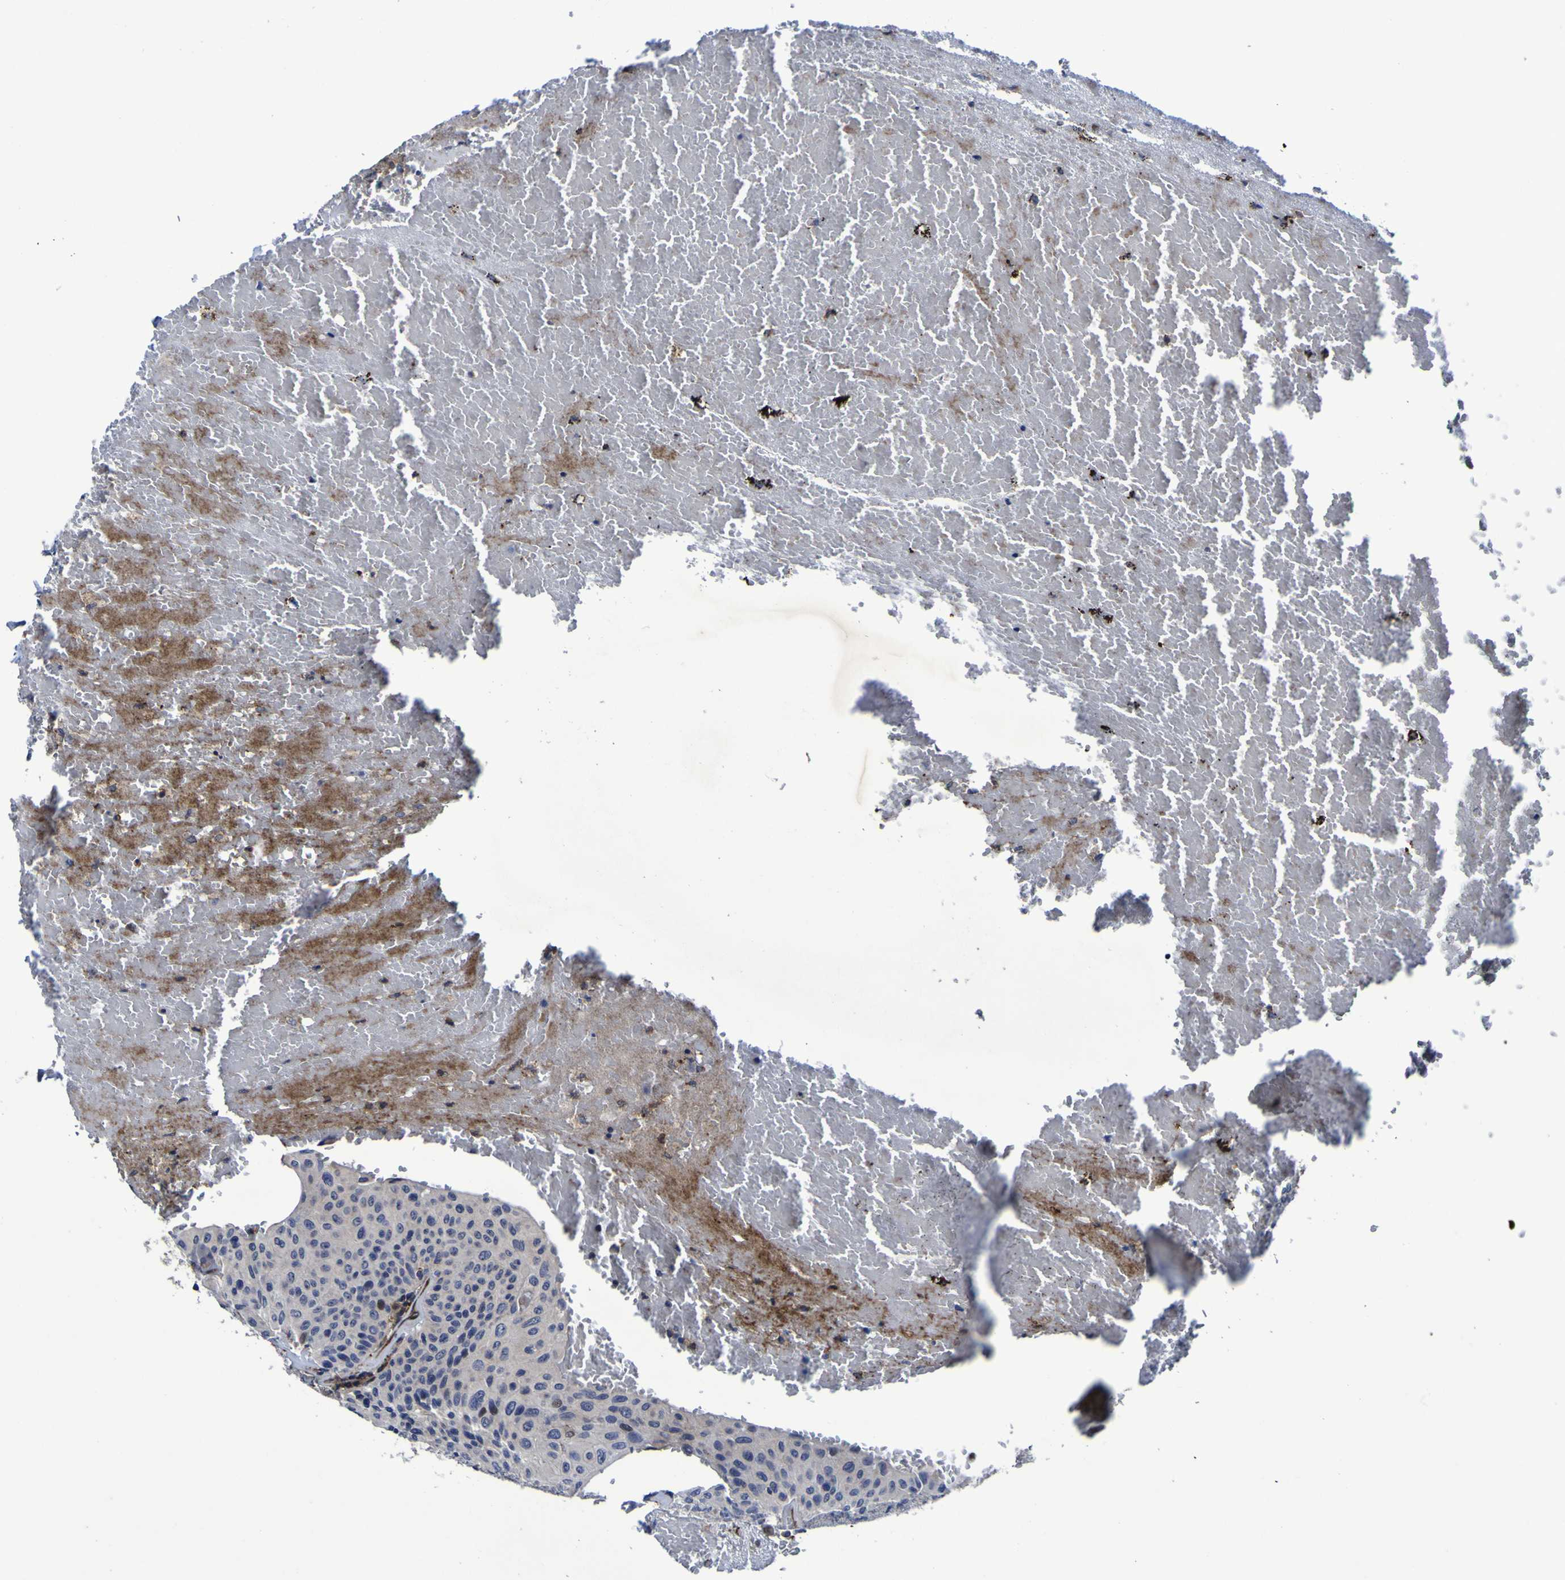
{"staining": {"intensity": "moderate", "quantity": "<25%", "location": "nuclear"}, "tissue": "urothelial cancer", "cell_type": "Tumor cells", "image_type": "cancer", "snomed": [{"axis": "morphology", "description": "Urothelial carcinoma, High grade"}, {"axis": "topography", "description": "Urinary bladder"}], "caption": "IHC histopathology image of neoplastic tissue: human urothelial carcinoma (high-grade) stained using IHC shows low levels of moderate protein expression localized specifically in the nuclear of tumor cells, appearing as a nuclear brown color.", "gene": "MGLL", "patient": {"sex": "male", "age": 66}}